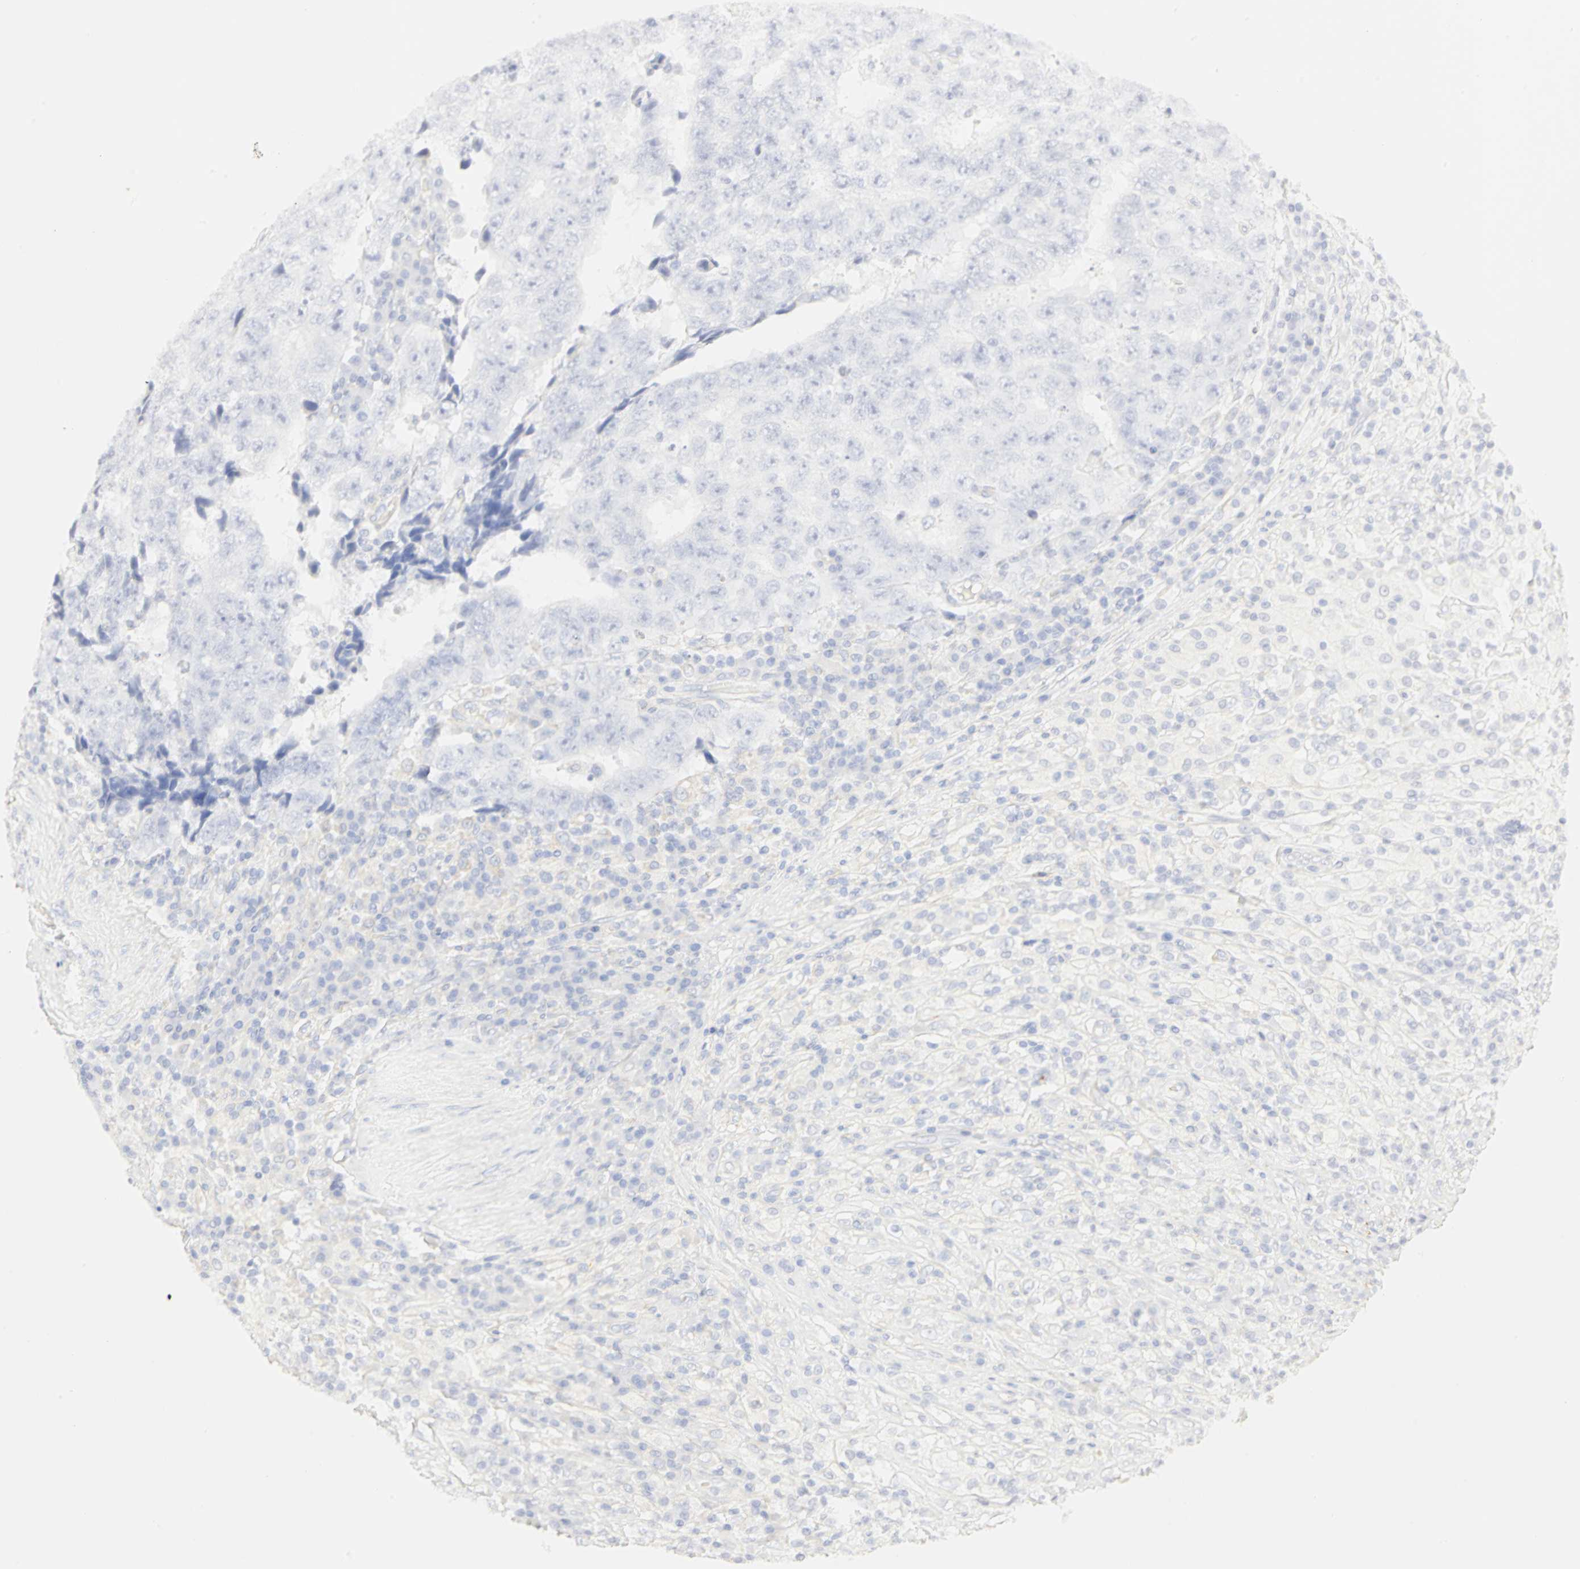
{"staining": {"intensity": "negative", "quantity": "none", "location": "none"}, "tissue": "testis cancer", "cell_type": "Tumor cells", "image_type": "cancer", "snomed": [{"axis": "morphology", "description": "Necrosis, NOS"}, {"axis": "morphology", "description": "Carcinoma, Embryonal, NOS"}, {"axis": "topography", "description": "Testis"}], "caption": "This is an IHC image of human testis cancer. There is no expression in tumor cells.", "gene": "GNRH2", "patient": {"sex": "male", "age": 19}}